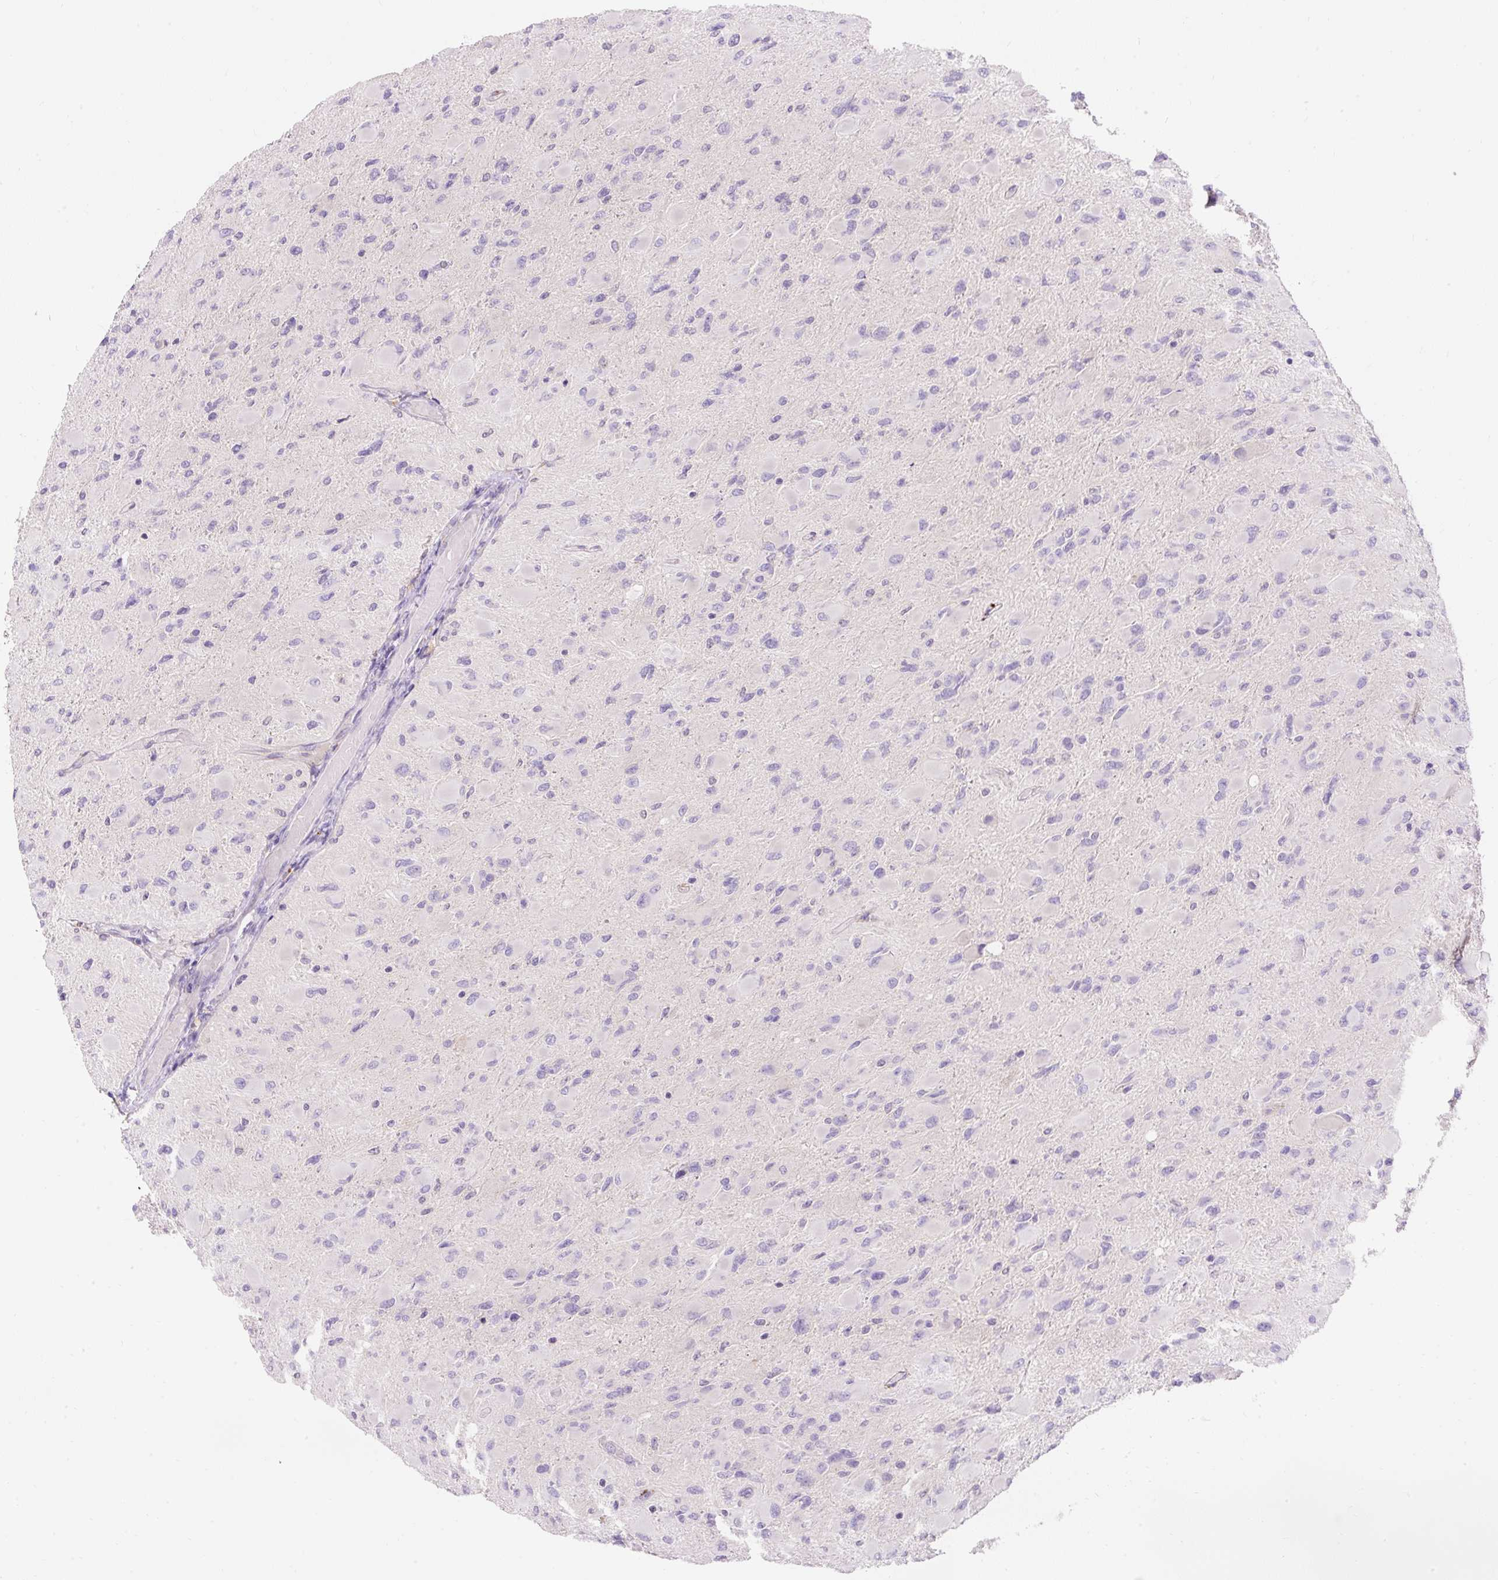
{"staining": {"intensity": "negative", "quantity": "none", "location": "none"}, "tissue": "glioma", "cell_type": "Tumor cells", "image_type": "cancer", "snomed": [{"axis": "morphology", "description": "Glioma, malignant, High grade"}, {"axis": "topography", "description": "Cerebral cortex"}], "caption": "Immunohistochemistry (IHC) micrograph of neoplastic tissue: high-grade glioma (malignant) stained with DAB (3,3'-diaminobenzidine) reveals no significant protein positivity in tumor cells. The staining is performed using DAB (3,3'-diaminobenzidine) brown chromogen with nuclei counter-stained in using hematoxylin.", "gene": "TMEM150C", "patient": {"sex": "female", "age": 36}}